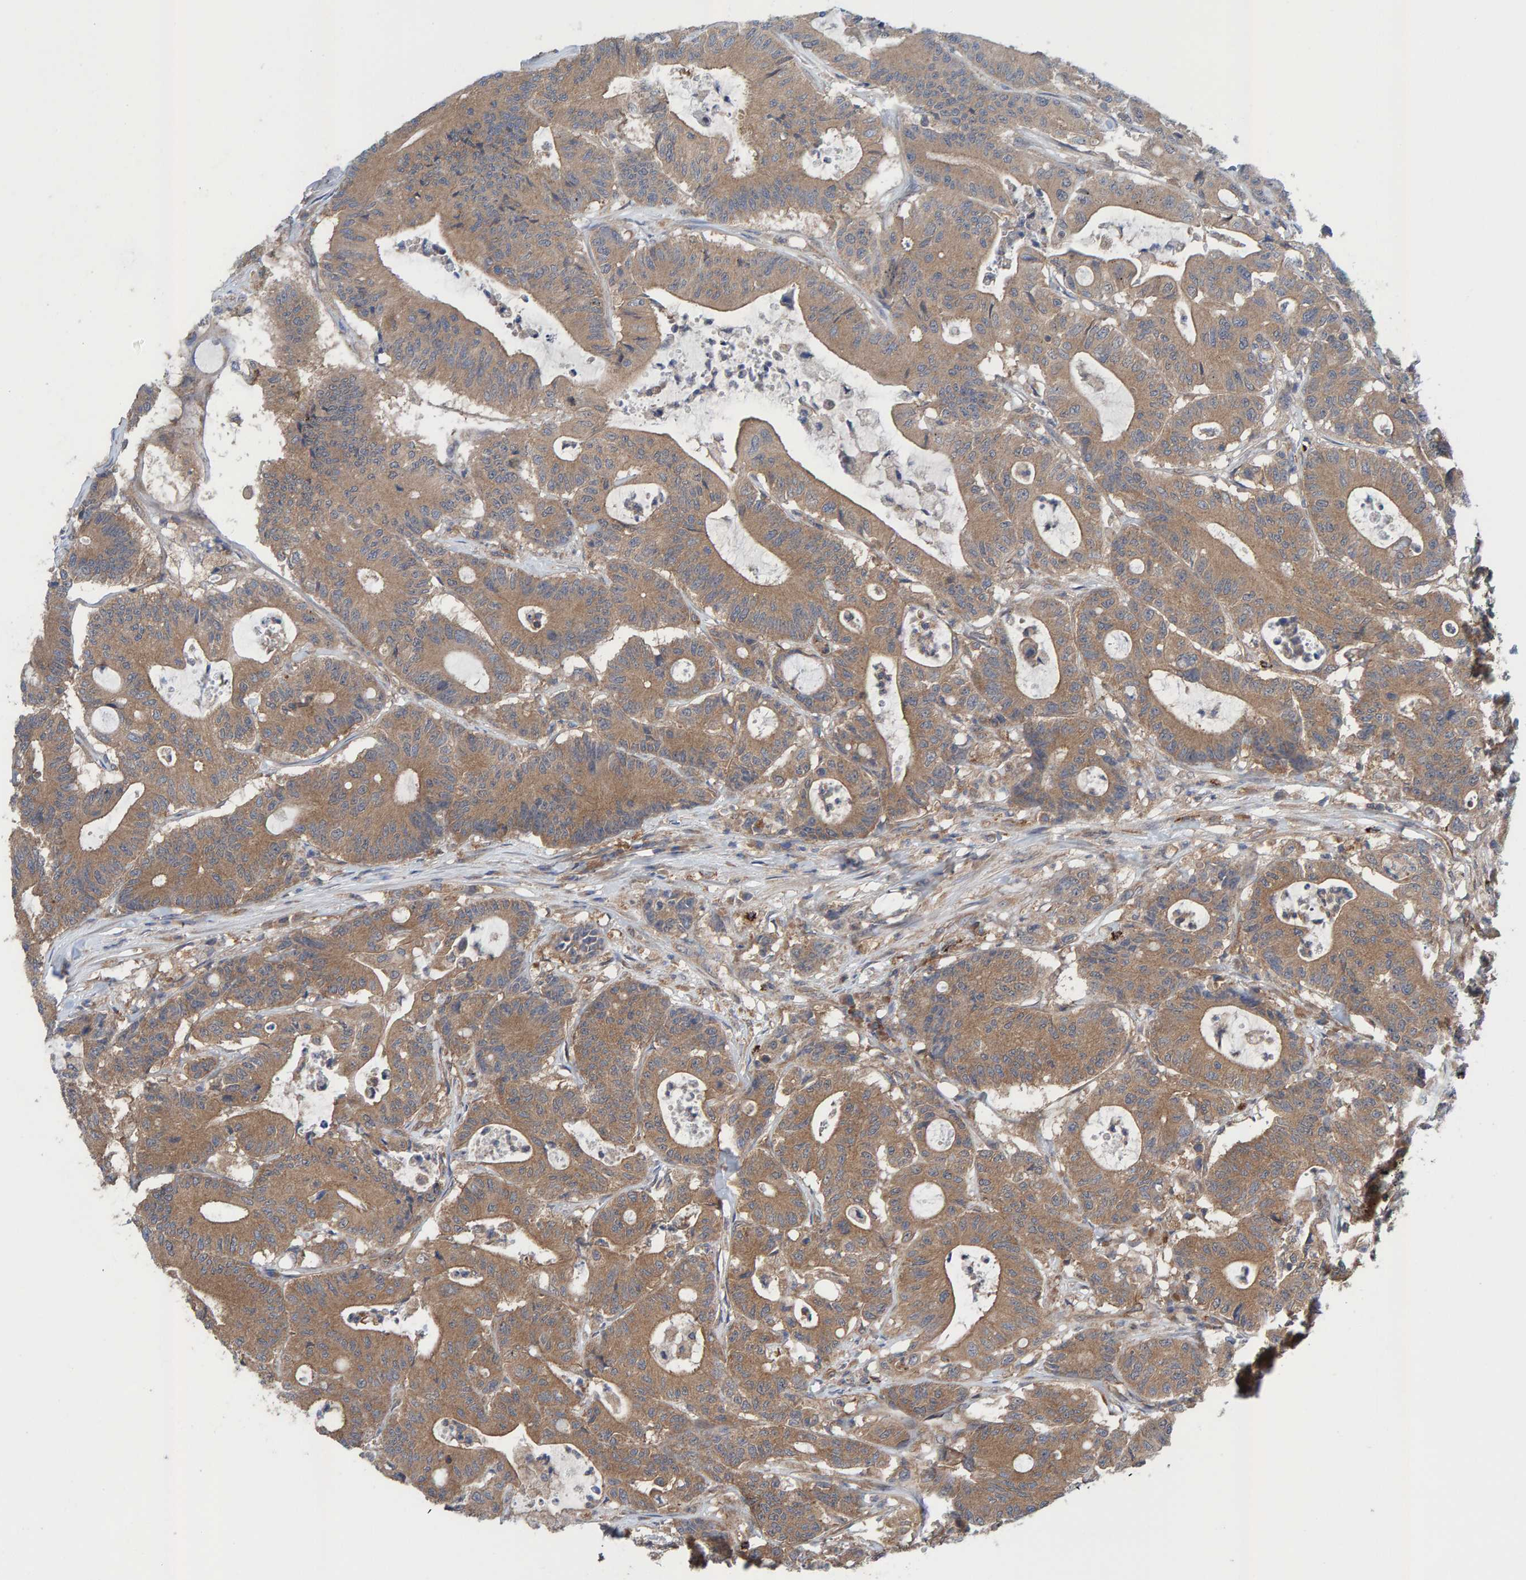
{"staining": {"intensity": "moderate", "quantity": ">75%", "location": "cytoplasmic/membranous"}, "tissue": "colorectal cancer", "cell_type": "Tumor cells", "image_type": "cancer", "snomed": [{"axis": "morphology", "description": "Adenocarcinoma, NOS"}, {"axis": "topography", "description": "Colon"}], "caption": "The image shows staining of adenocarcinoma (colorectal), revealing moderate cytoplasmic/membranous protein expression (brown color) within tumor cells.", "gene": "LRSAM1", "patient": {"sex": "female", "age": 84}}